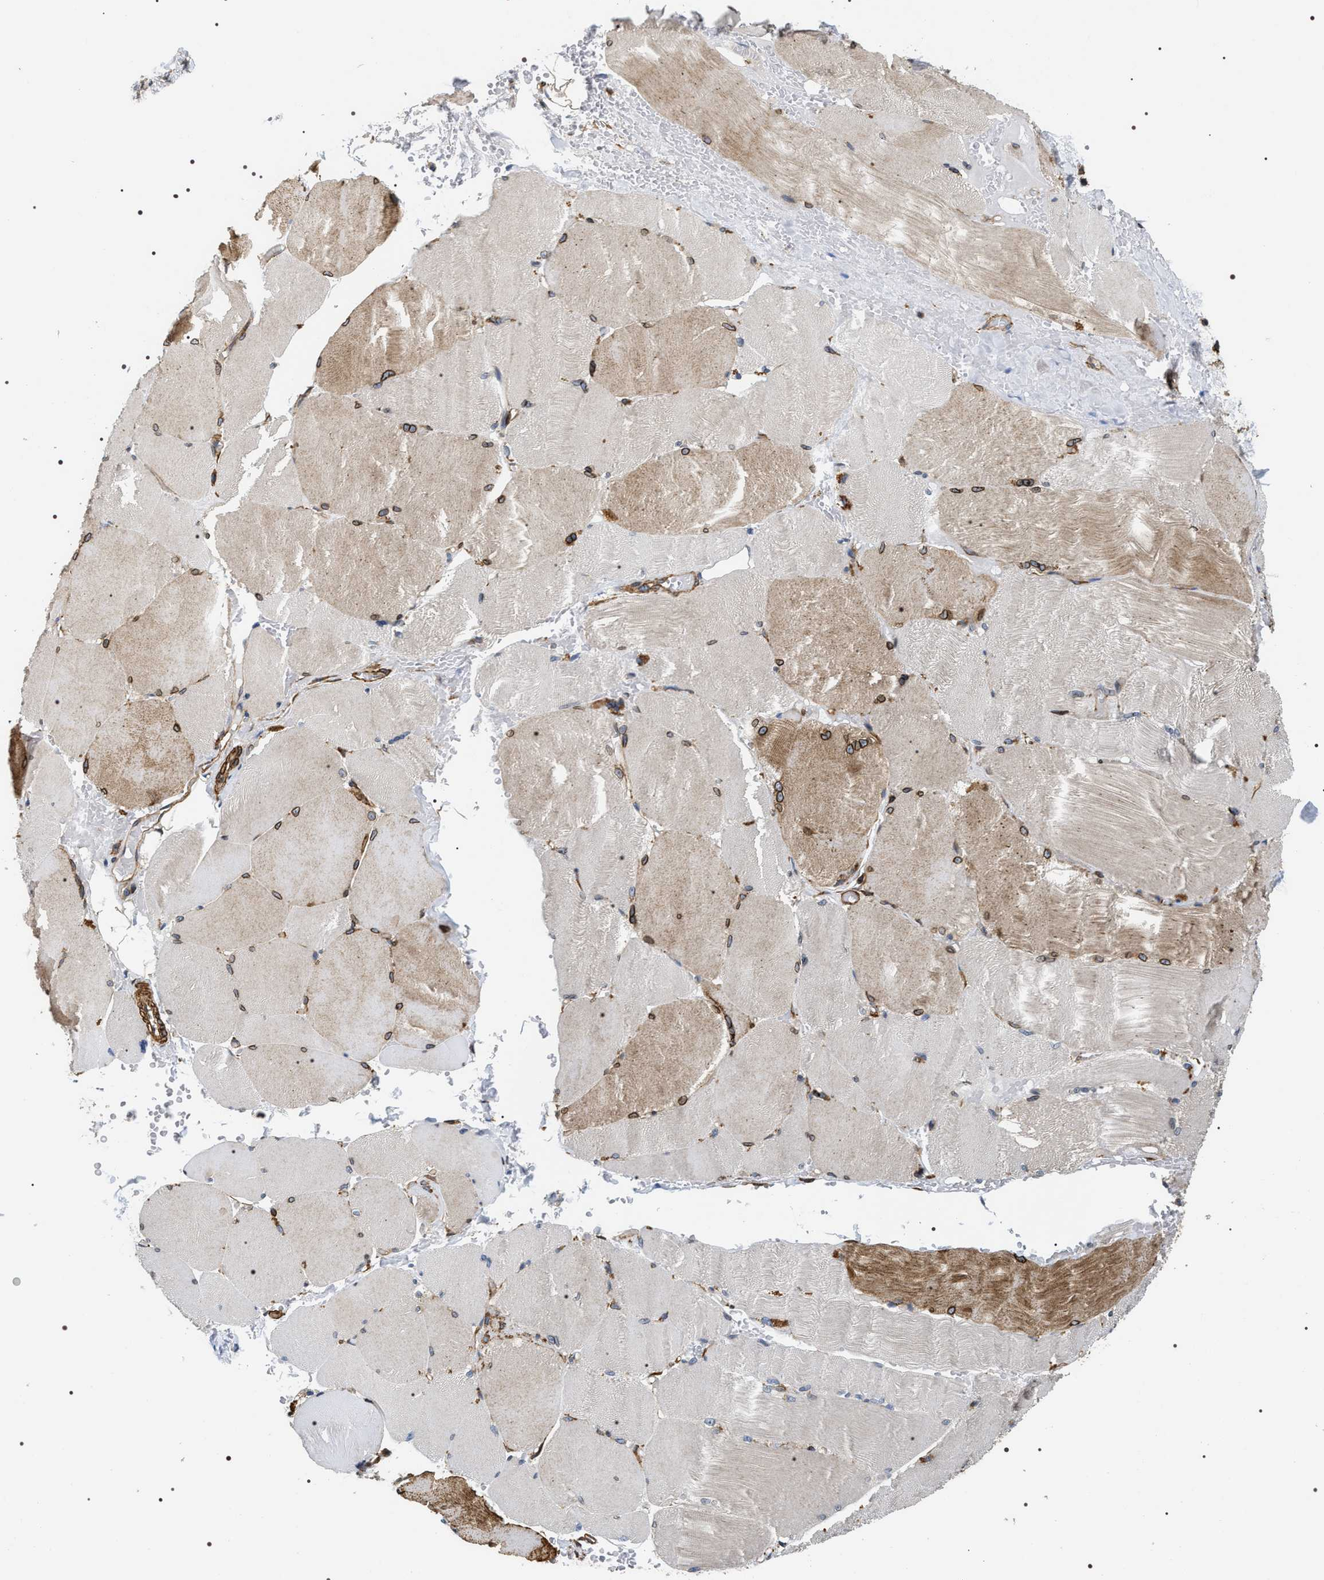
{"staining": {"intensity": "moderate", "quantity": "<25%", "location": "cytoplasmic/membranous"}, "tissue": "skeletal muscle", "cell_type": "Myocytes", "image_type": "normal", "snomed": [{"axis": "morphology", "description": "Normal tissue, NOS"}, {"axis": "topography", "description": "Skin"}, {"axis": "topography", "description": "Skeletal muscle"}], "caption": "Moderate cytoplasmic/membranous staining is identified in approximately <25% of myocytes in normal skeletal muscle.", "gene": "ZC3HAV1L", "patient": {"sex": "male", "age": 83}}